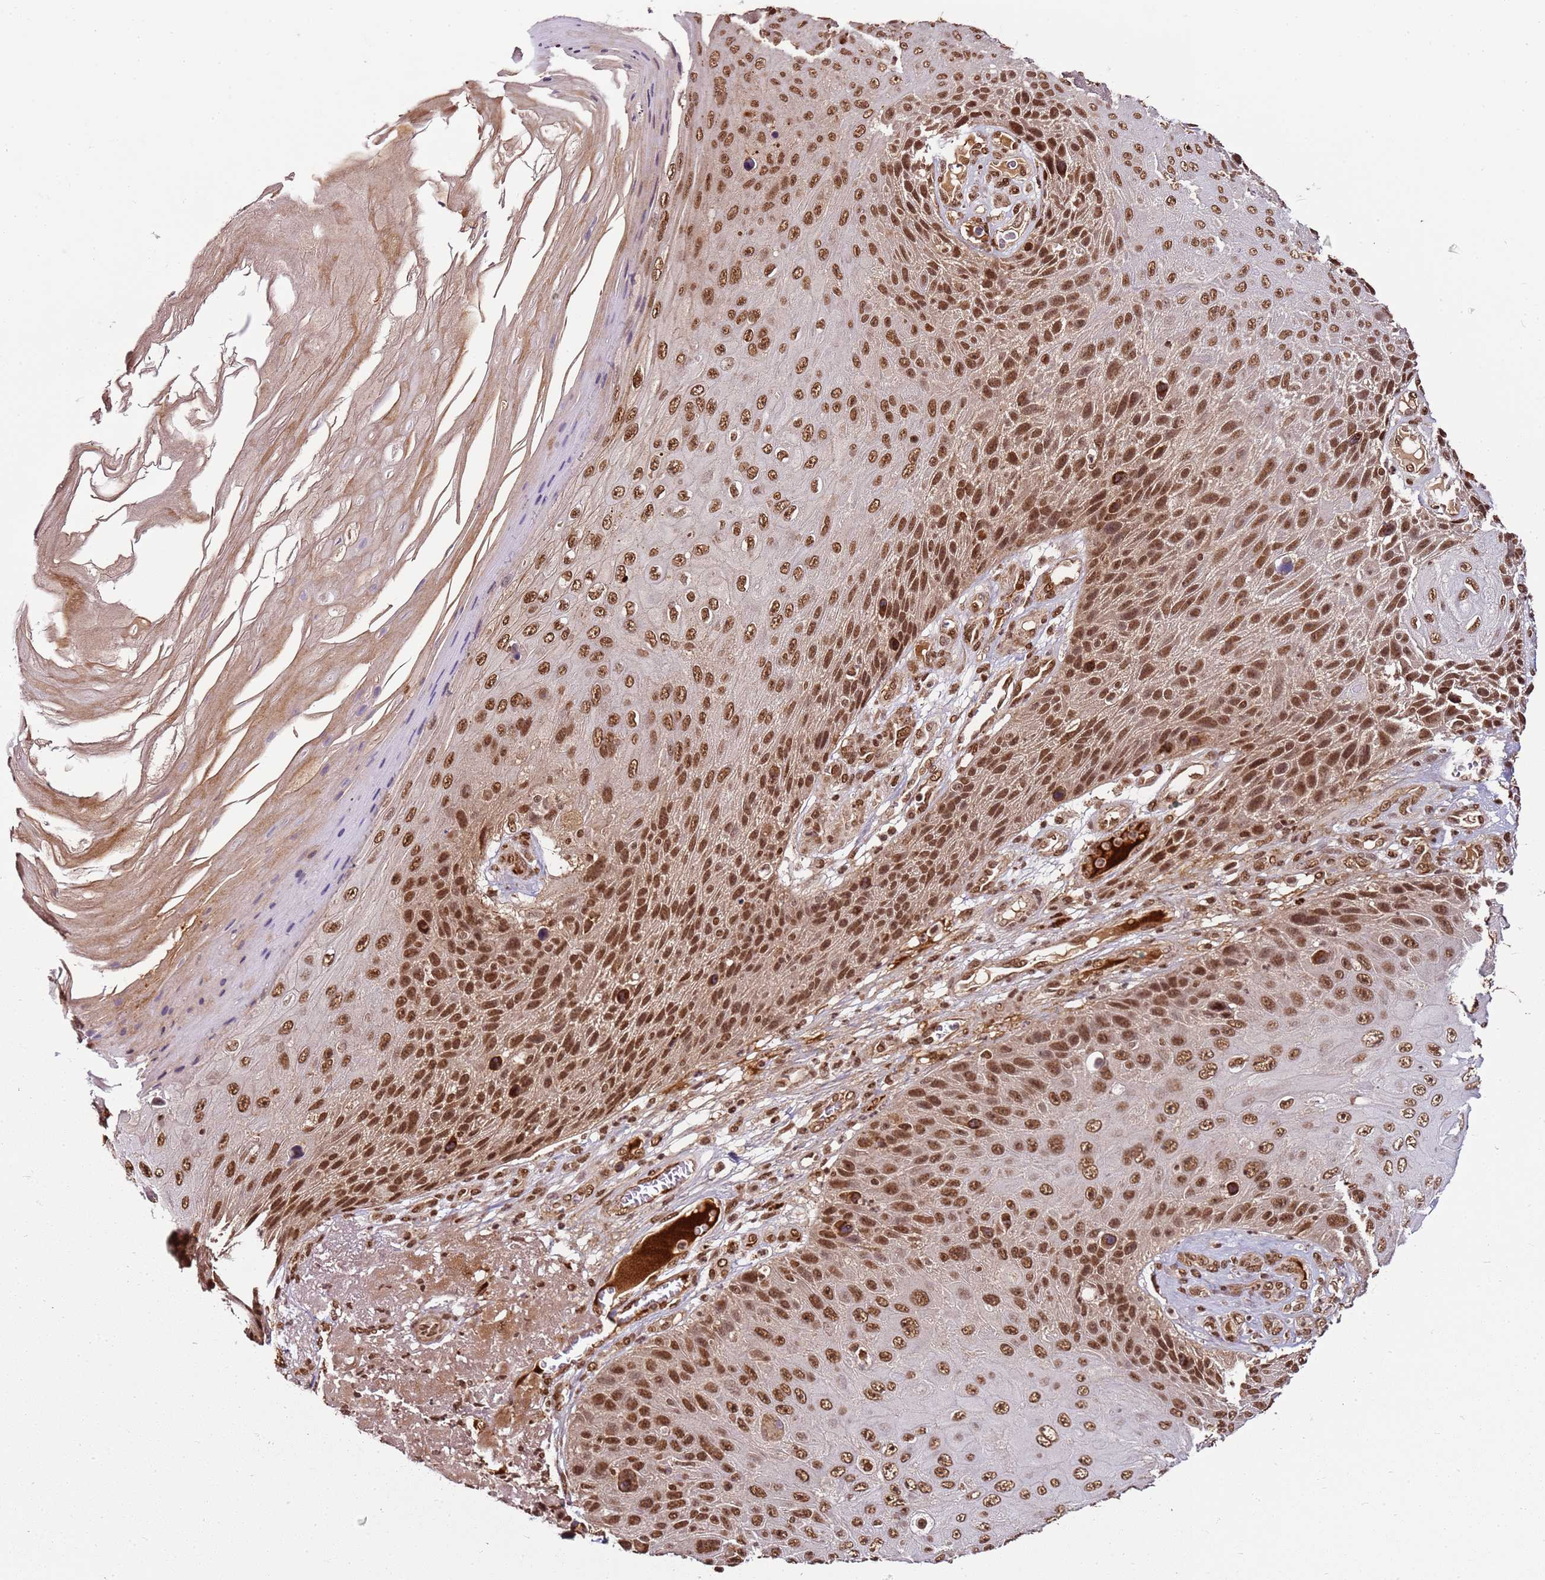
{"staining": {"intensity": "moderate", "quantity": ">75%", "location": "nuclear"}, "tissue": "skin cancer", "cell_type": "Tumor cells", "image_type": "cancer", "snomed": [{"axis": "morphology", "description": "Squamous cell carcinoma, NOS"}, {"axis": "topography", "description": "Skin"}], "caption": "A medium amount of moderate nuclear expression is seen in about >75% of tumor cells in skin squamous cell carcinoma tissue.", "gene": "ZBTB12", "patient": {"sex": "female", "age": 88}}